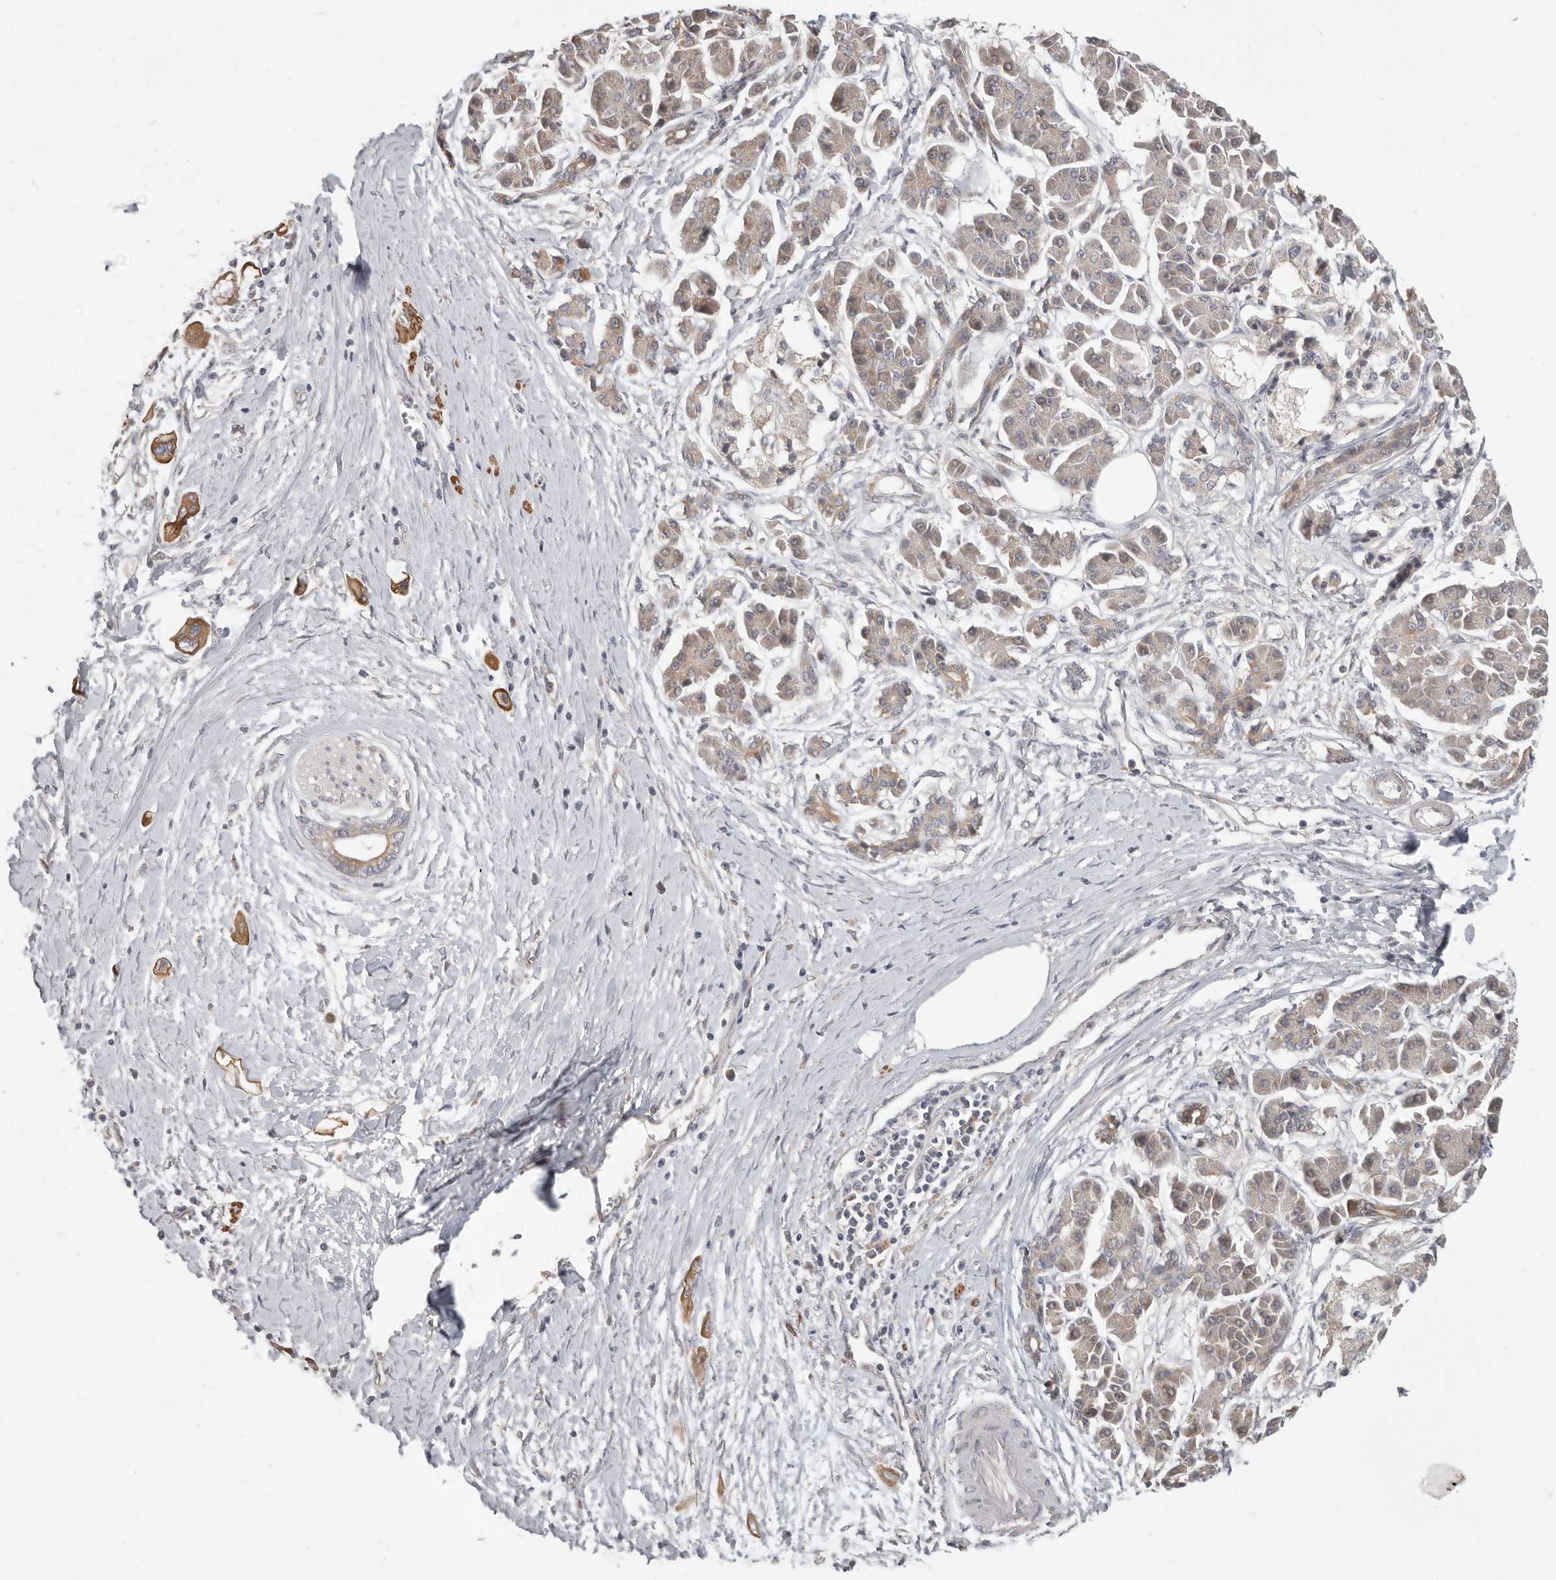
{"staining": {"intensity": "moderate", "quantity": ">75%", "location": "cytoplasmic/membranous"}, "tissue": "pancreatic cancer", "cell_type": "Tumor cells", "image_type": "cancer", "snomed": [{"axis": "morphology", "description": "Adenocarcinoma, NOS"}, {"axis": "topography", "description": "Pancreas"}], "caption": "An immunohistochemistry micrograph of tumor tissue is shown. Protein staining in brown labels moderate cytoplasmic/membranous positivity in adenocarcinoma (pancreatic) within tumor cells.", "gene": "UNK", "patient": {"sex": "male", "age": 59}}